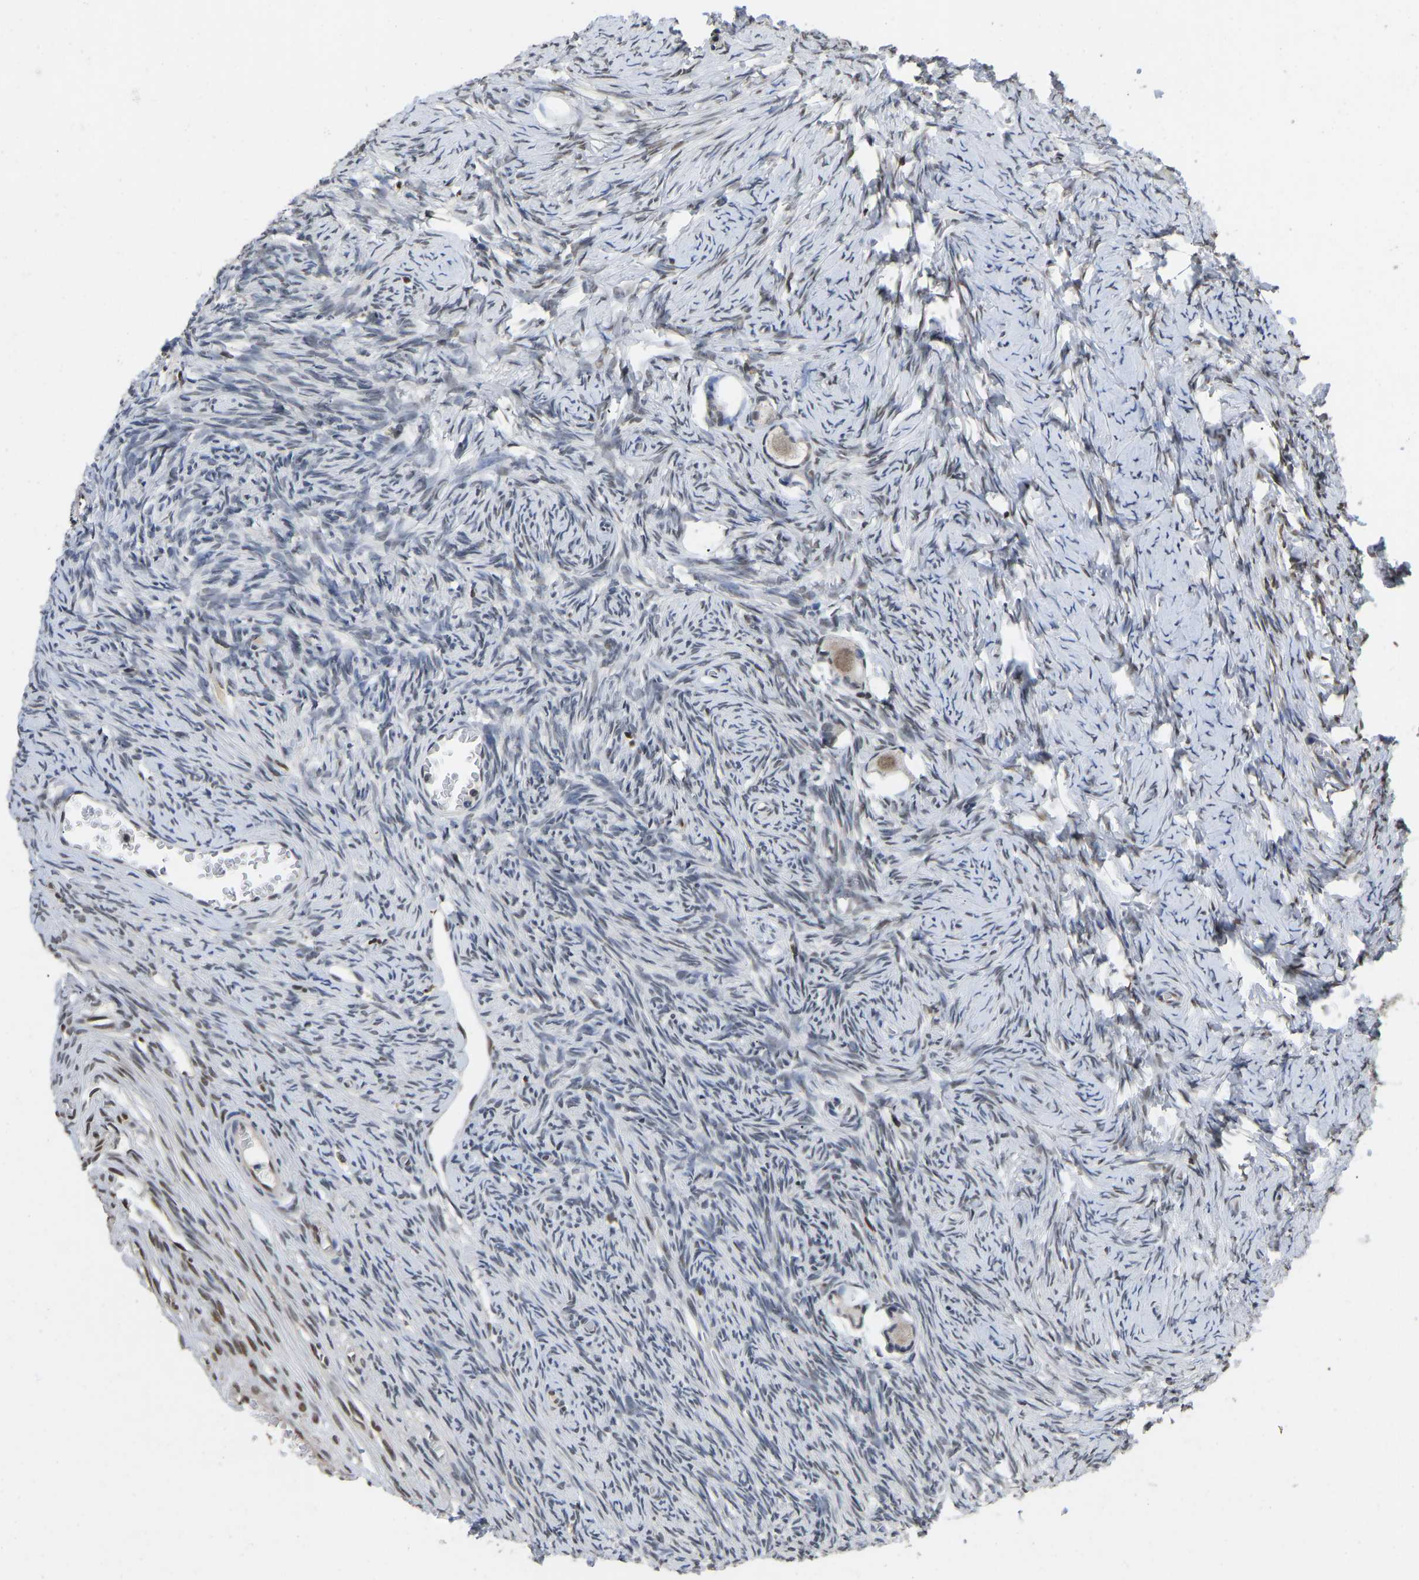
{"staining": {"intensity": "weak", "quantity": ">75%", "location": "cytoplasmic/membranous"}, "tissue": "ovary", "cell_type": "Follicle cells", "image_type": "normal", "snomed": [{"axis": "morphology", "description": "Normal tissue, NOS"}, {"axis": "topography", "description": "Ovary"}], "caption": "An image of ovary stained for a protein demonstrates weak cytoplasmic/membranous brown staining in follicle cells. Using DAB (brown) and hematoxylin (blue) stains, captured at high magnification using brightfield microscopy.", "gene": "QKI", "patient": {"sex": "female", "age": 27}}